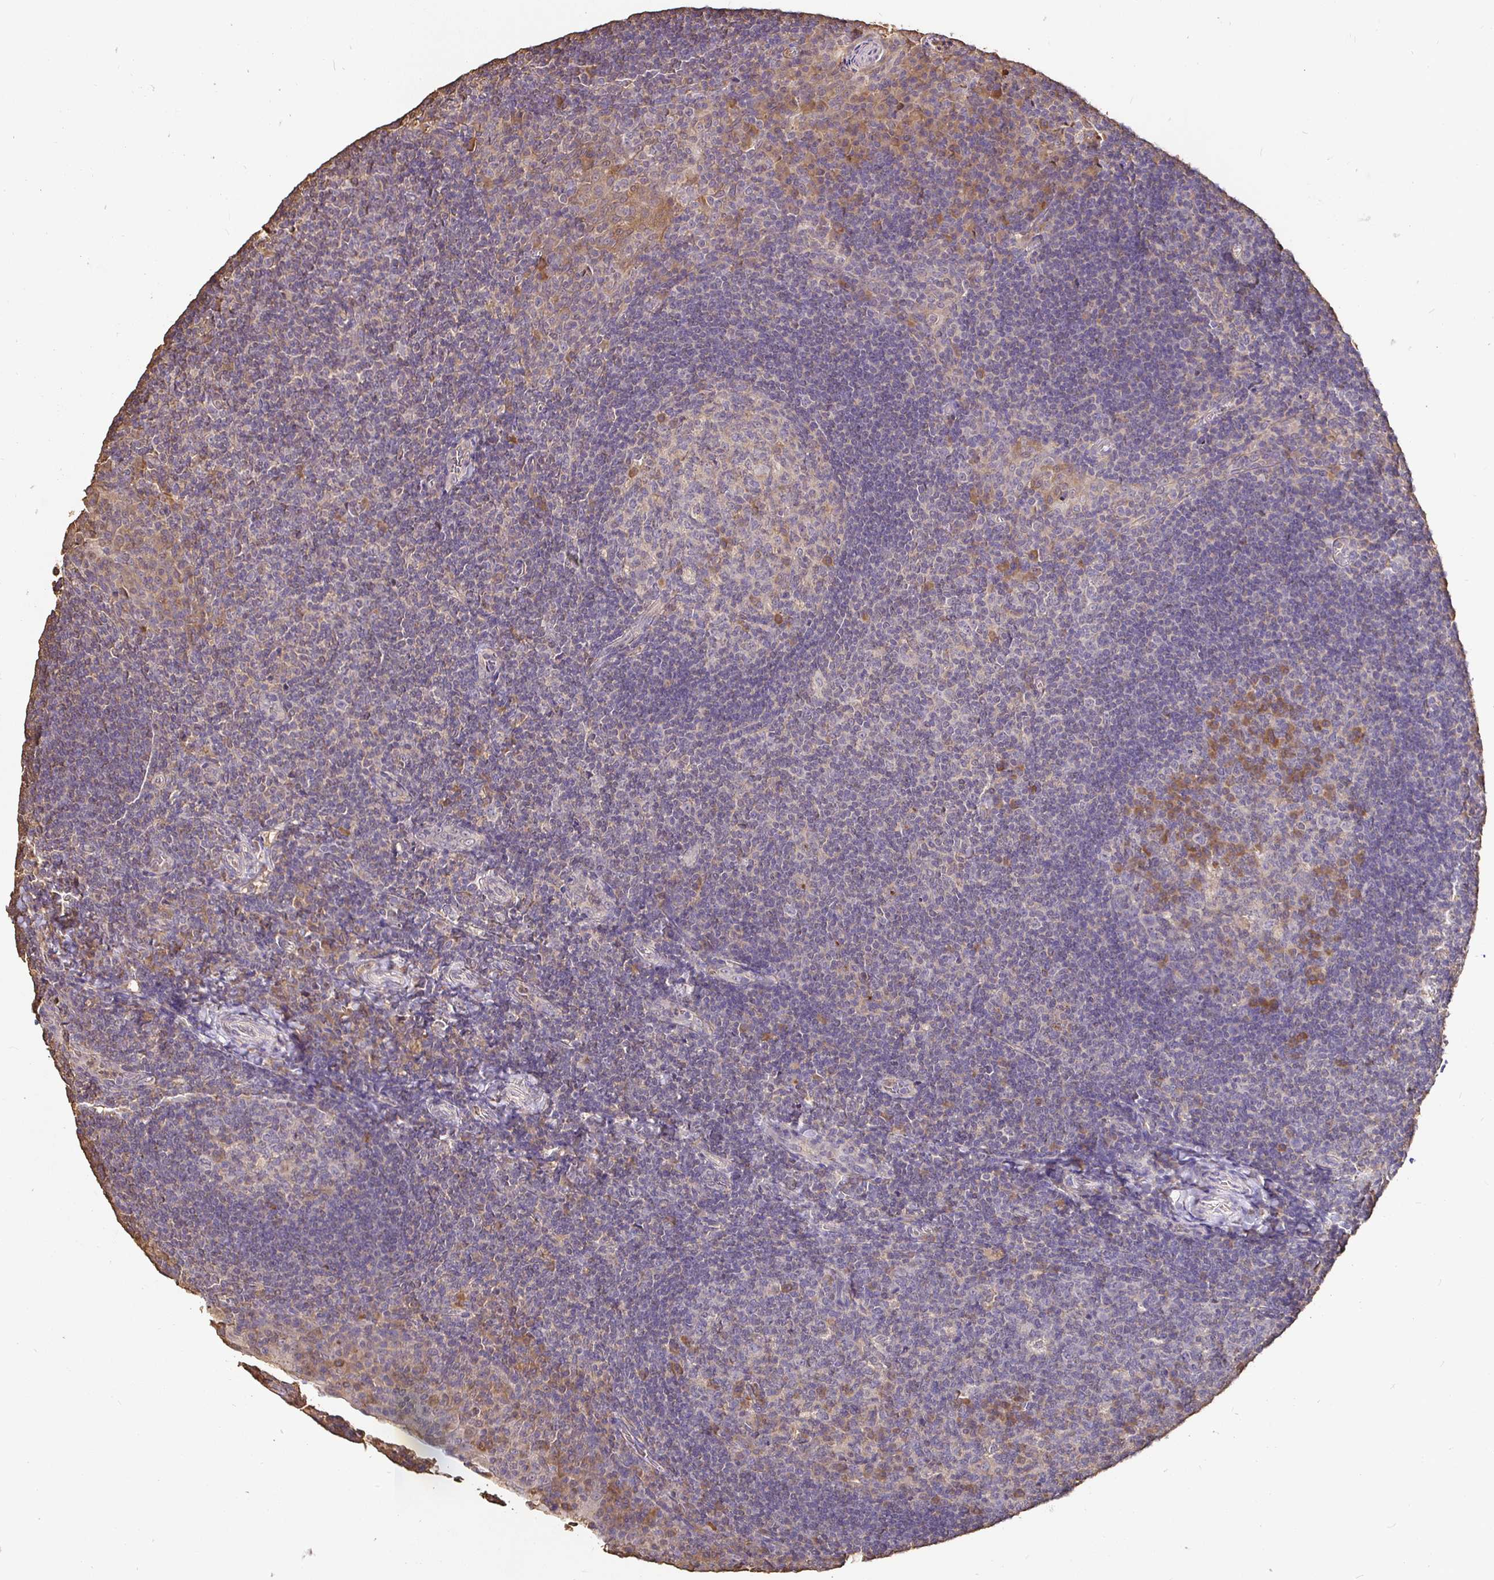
{"staining": {"intensity": "moderate", "quantity": "<25%", "location": "cytoplasmic/membranous"}, "tissue": "tonsil", "cell_type": "Germinal center cells", "image_type": "normal", "snomed": [{"axis": "morphology", "description": "Normal tissue, NOS"}, {"axis": "topography", "description": "Tonsil"}], "caption": "Germinal center cells show low levels of moderate cytoplasmic/membranous staining in approximately <25% of cells in normal human tonsil.", "gene": "MAPK8IP3", "patient": {"sex": "male", "age": 17}}